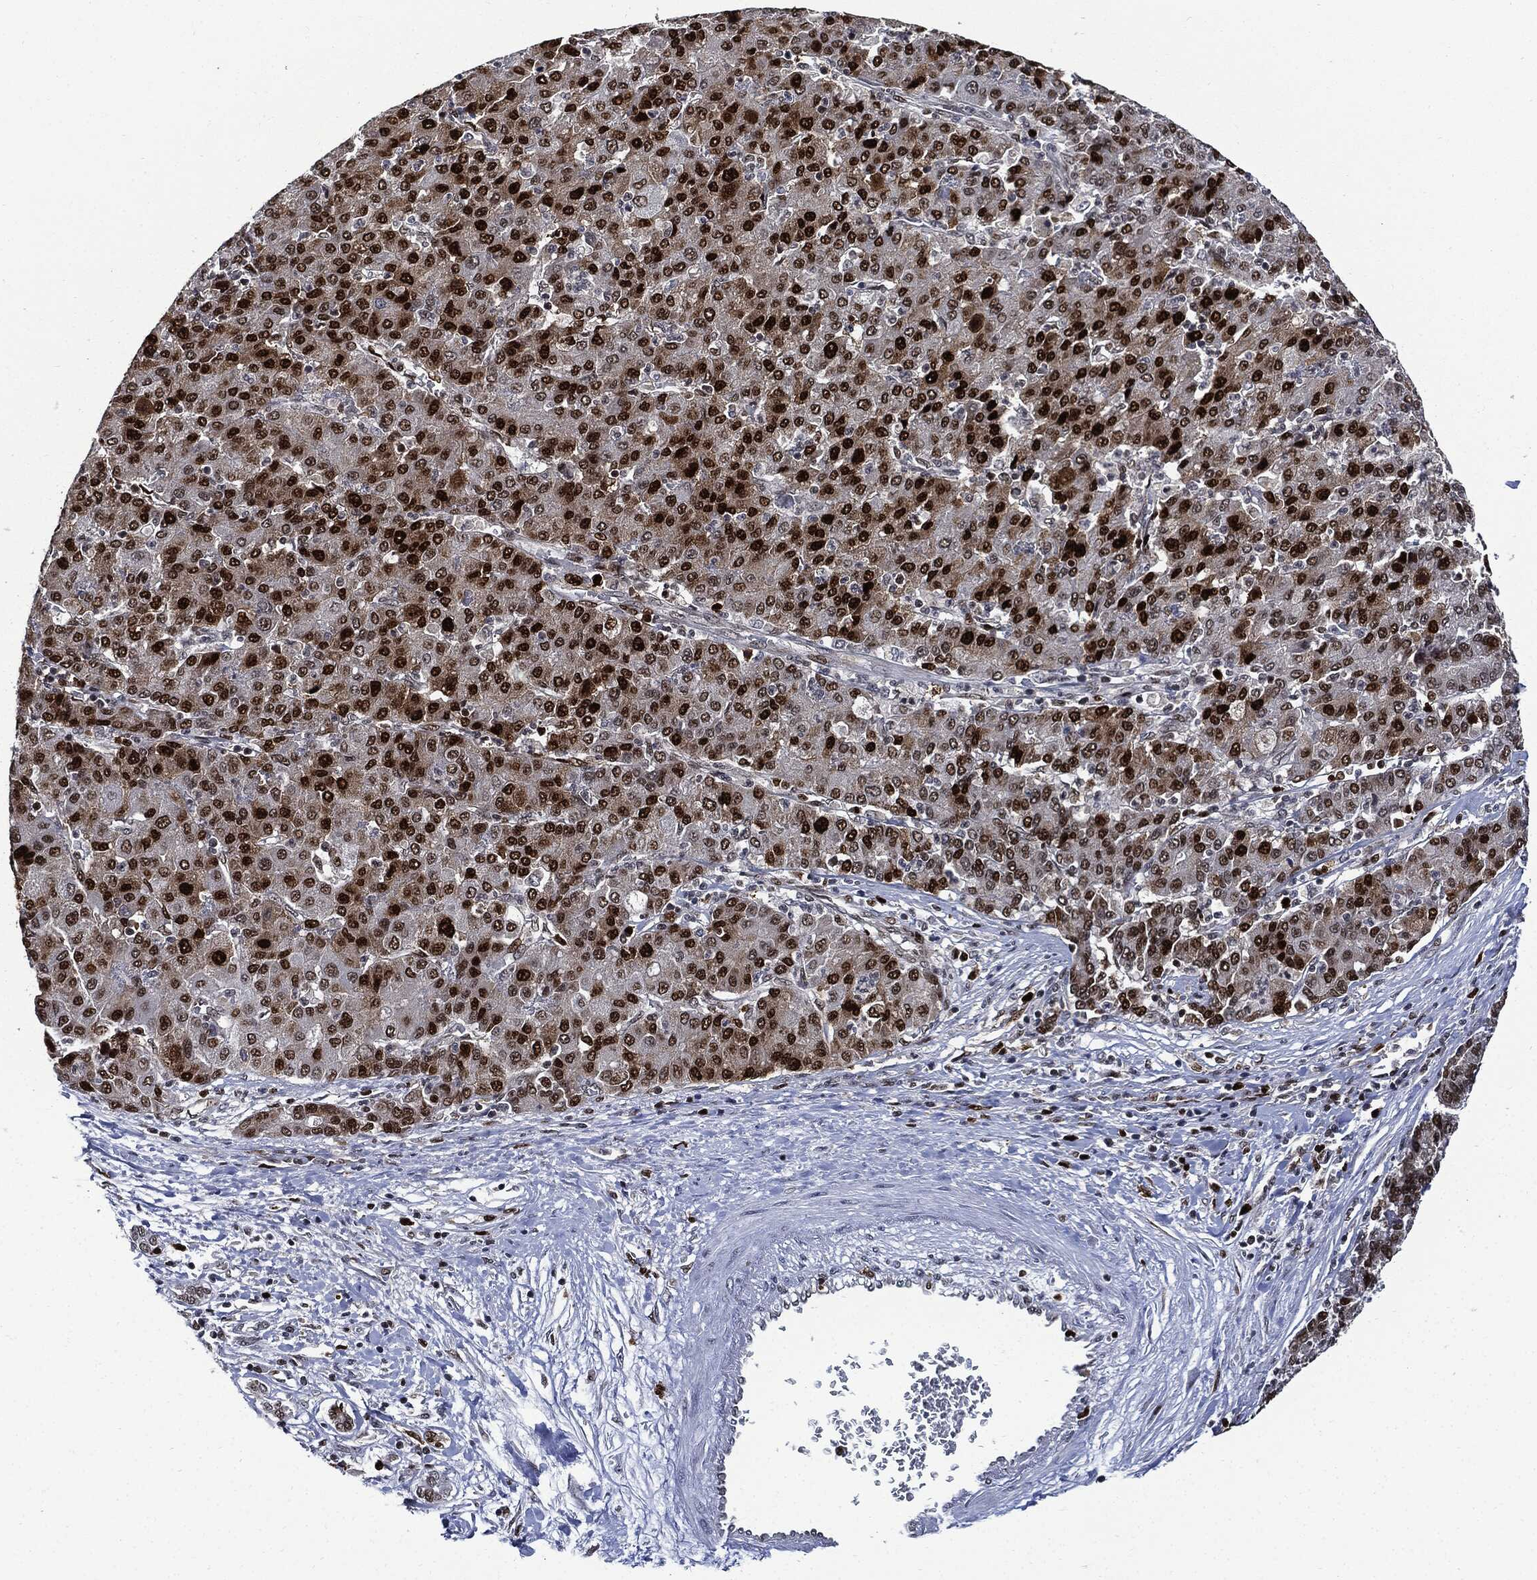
{"staining": {"intensity": "strong", "quantity": "25%-75%", "location": "nuclear"}, "tissue": "liver cancer", "cell_type": "Tumor cells", "image_type": "cancer", "snomed": [{"axis": "morphology", "description": "Carcinoma, Hepatocellular, NOS"}, {"axis": "topography", "description": "Liver"}], "caption": "Immunohistochemistry micrograph of neoplastic tissue: liver cancer stained using immunohistochemistry reveals high levels of strong protein expression localized specifically in the nuclear of tumor cells, appearing as a nuclear brown color.", "gene": "PCNA", "patient": {"sex": "male", "age": 65}}